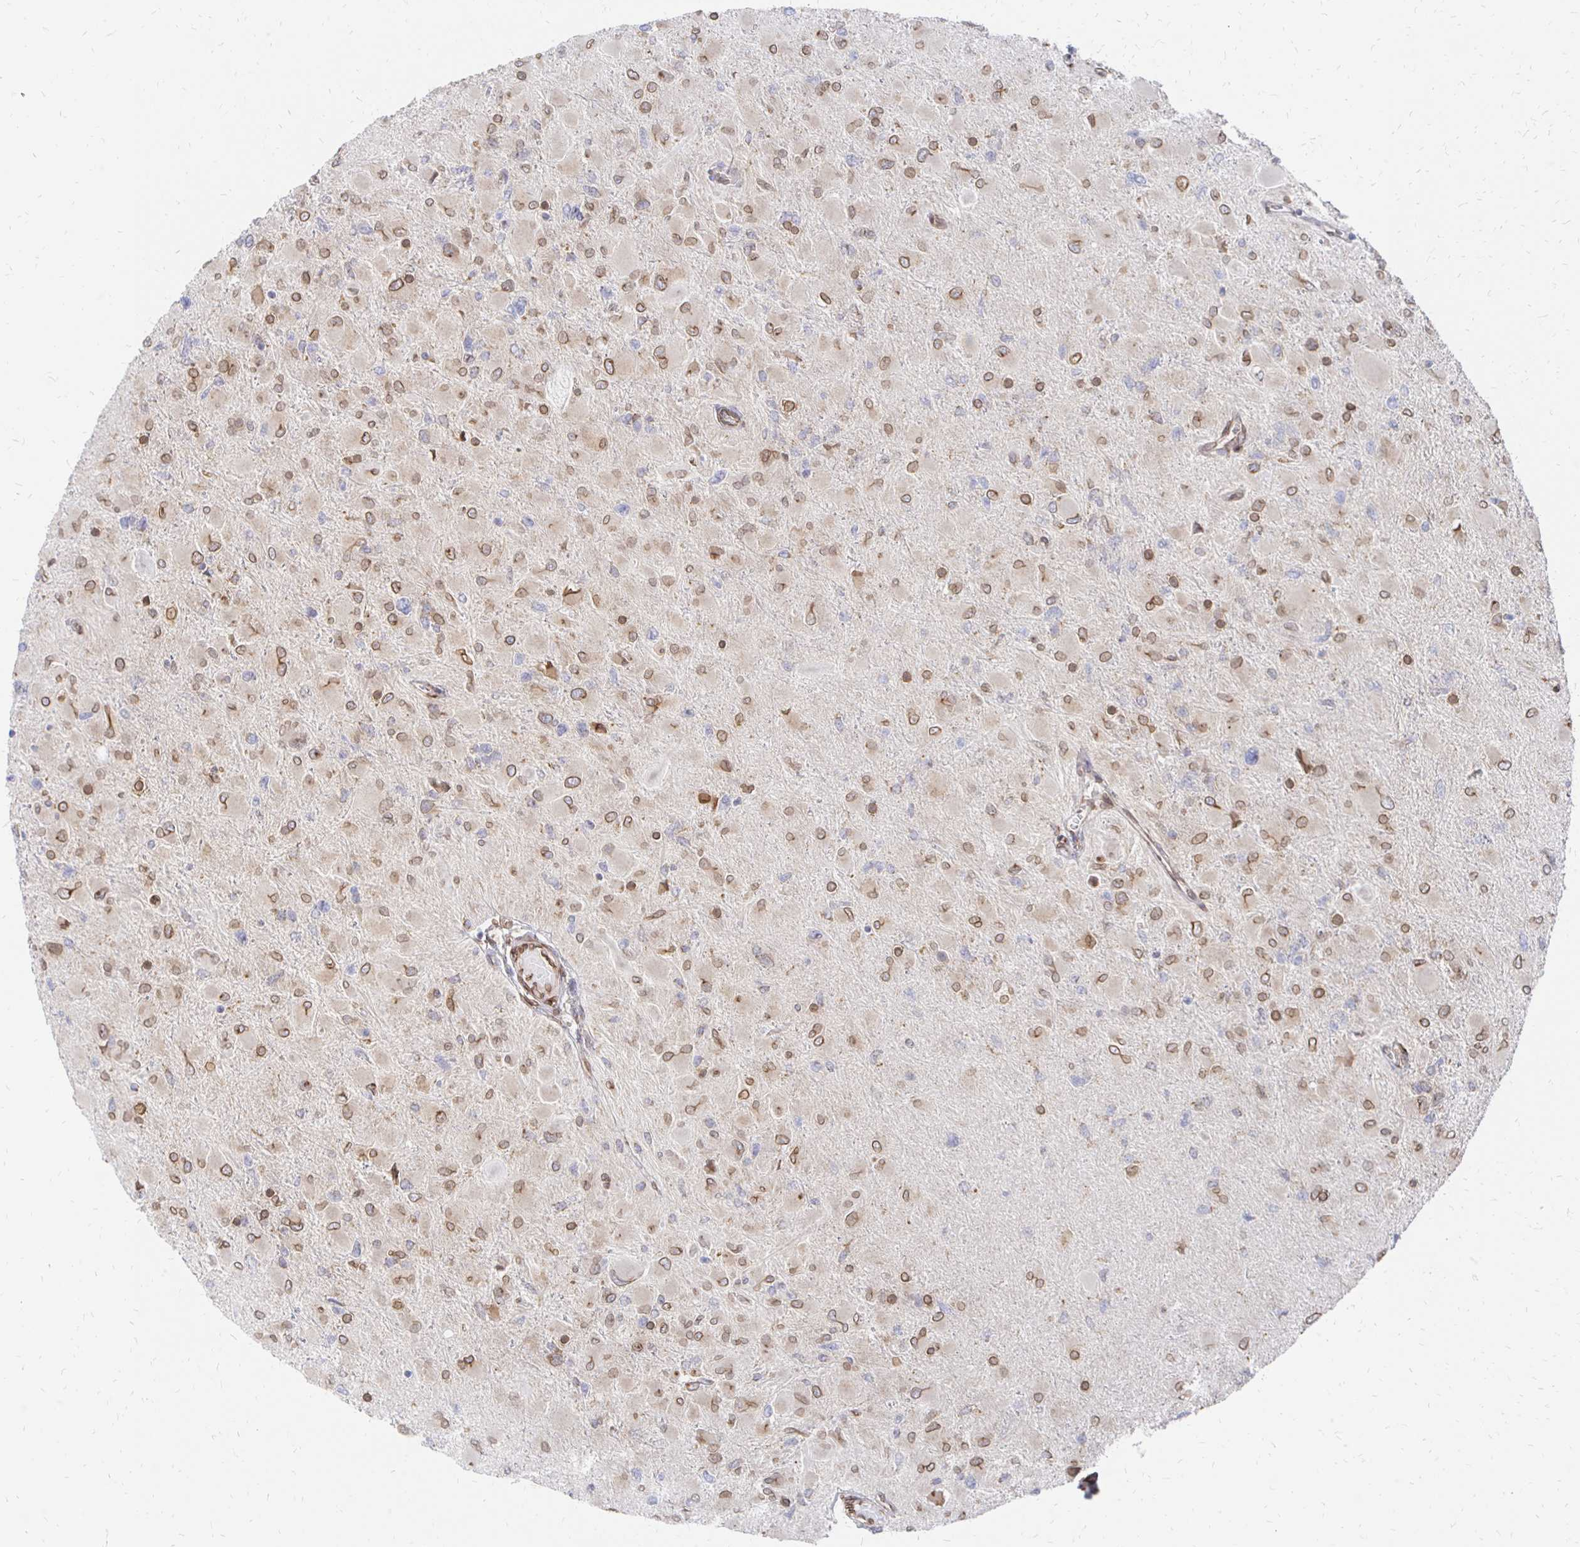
{"staining": {"intensity": "moderate", "quantity": "25%-75%", "location": "cytoplasmic/membranous,nuclear"}, "tissue": "glioma", "cell_type": "Tumor cells", "image_type": "cancer", "snomed": [{"axis": "morphology", "description": "Glioma, malignant, High grade"}, {"axis": "topography", "description": "Cerebral cortex"}], "caption": "DAB (3,3'-diaminobenzidine) immunohistochemical staining of human glioma exhibits moderate cytoplasmic/membranous and nuclear protein positivity in about 25%-75% of tumor cells.", "gene": "PELI3", "patient": {"sex": "female", "age": 36}}